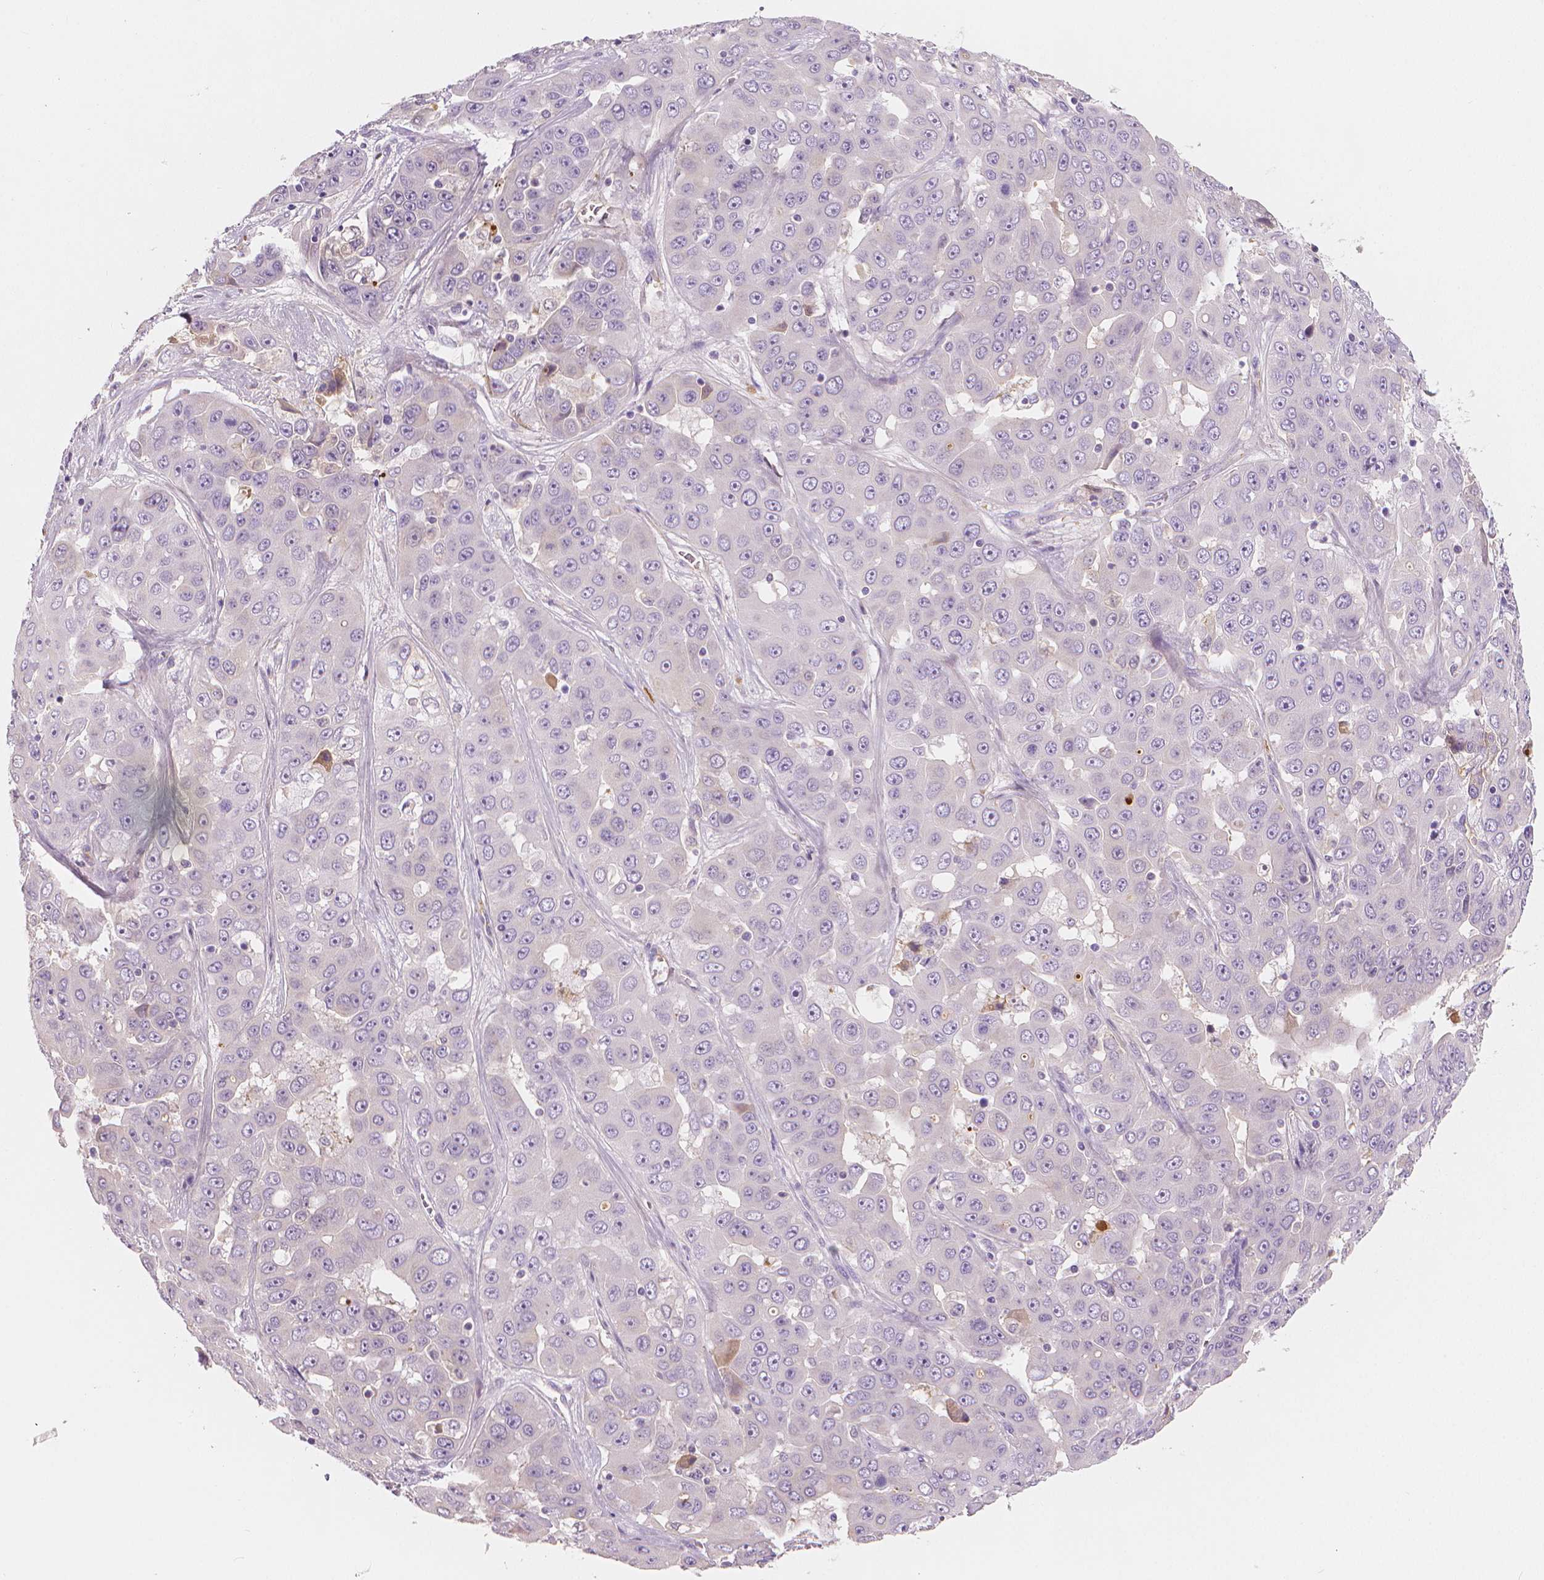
{"staining": {"intensity": "negative", "quantity": "none", "location": "none"}, "tissue": "liver cancer", "cell_type": "Tumor cells", "image_type": "cancer", "snomed": [{"axis": "morphology", "description": "Cholangiocarcinoma"}, {"axis": "topography", "description": "Liver"}], "caption": "Tumor cells show no significant protein expression in cholangiocarcinoma (liver).", "gene": "APOA4", "patient": {"sex": "female", "age": 52}}